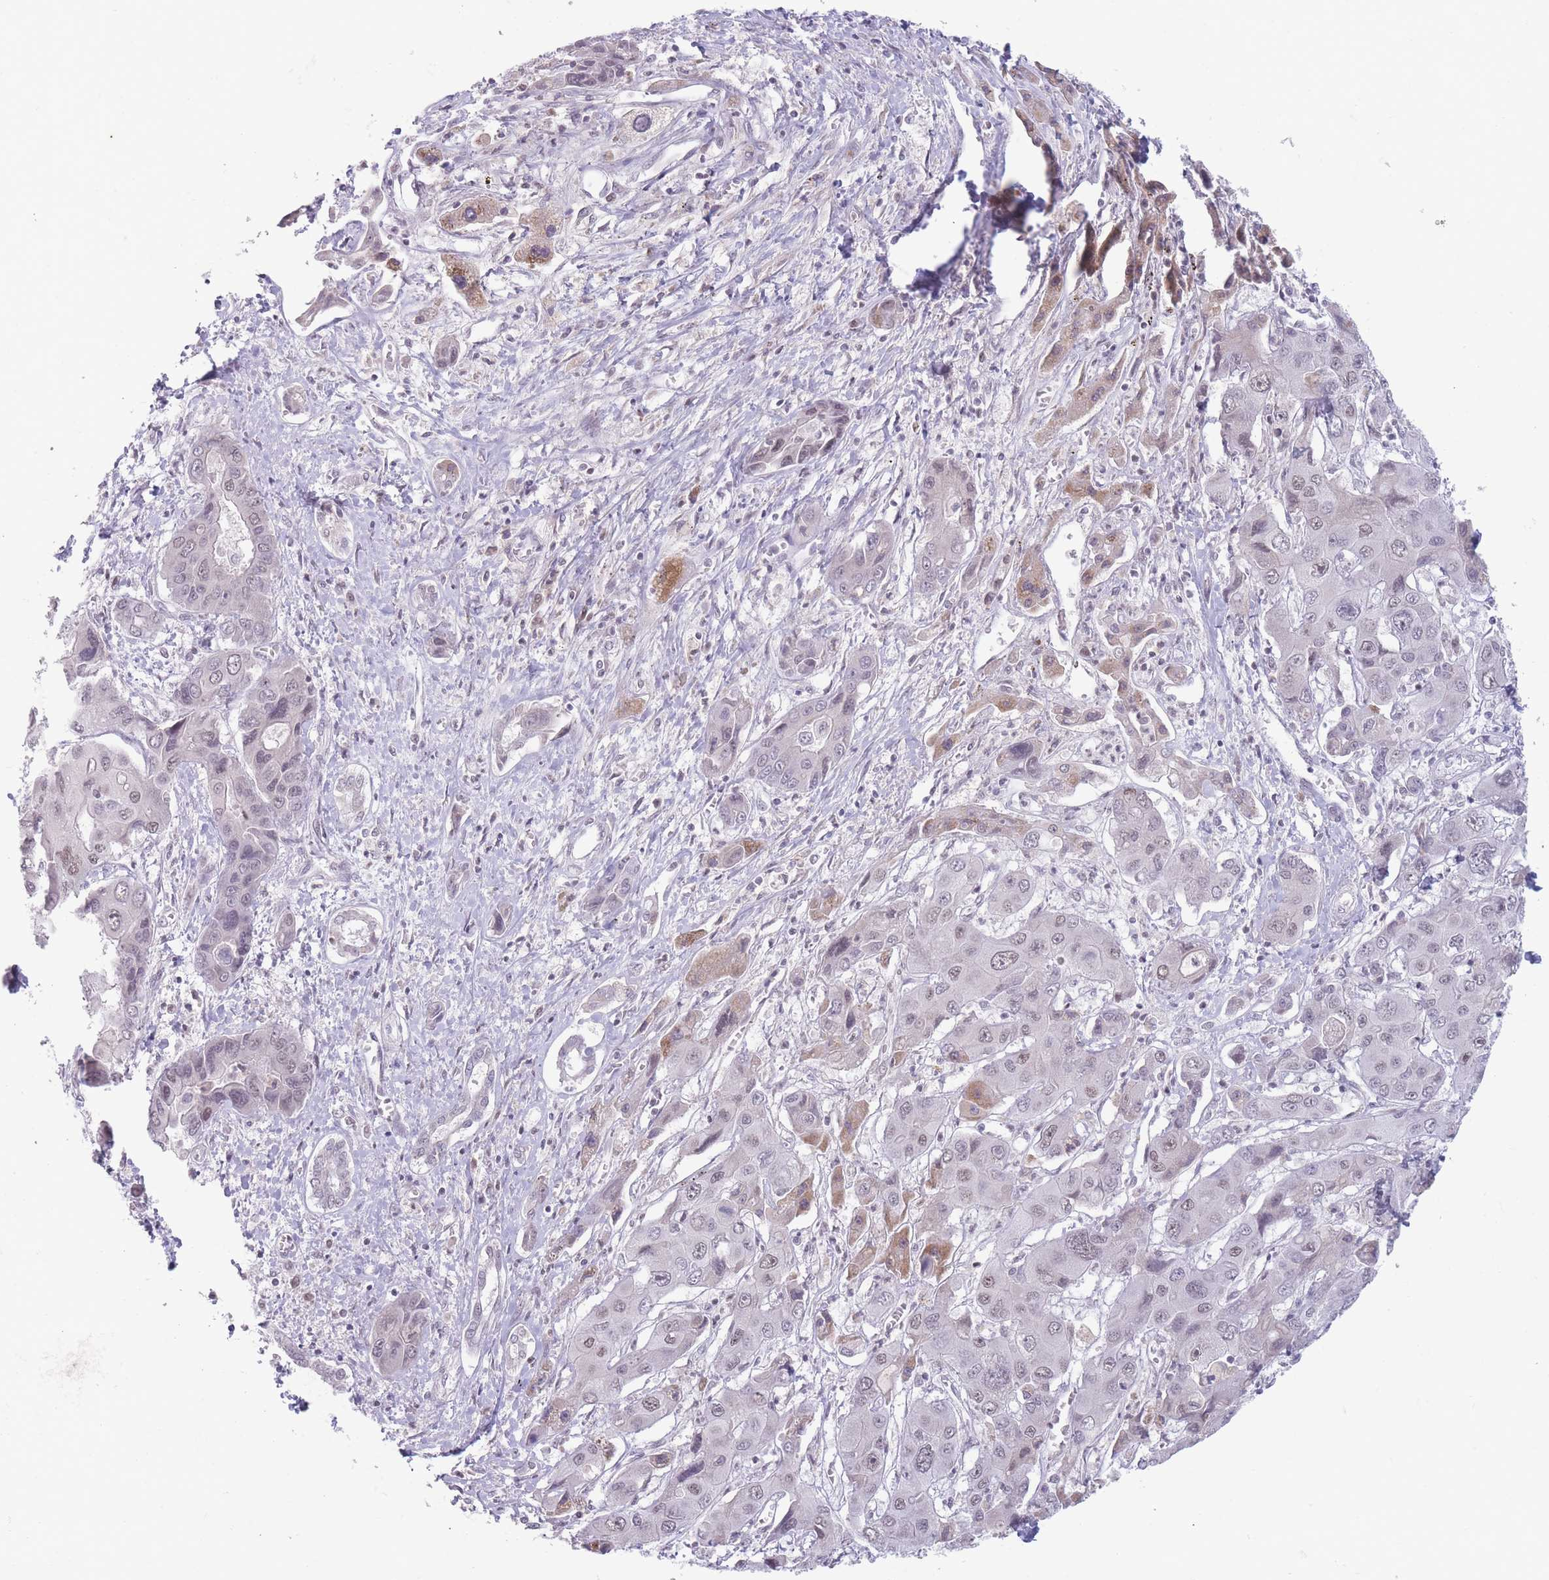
{"staining": {"intensity": "weak", "quantity": "25%-75%", "location": "nuclear"}, "tissue": "liver cancer", "cell_type": "Tumor cells", "image_type": "cancer", "snomed": [{"axis": "morphology", "description": "Cholangiocarcinoma"}, {"axis": "topography", "description": "Liver"}], "caption": "High-magnification brightfield microscopy of liver cancer stained with DAB (brown) and counterstained with hematoxylin (blue). tumor cells exhibit weak nuclear staining is seen in about25%-75% of cells.", "gene": "ARID3B", "patient": {"sex": "male", "age": 67}}